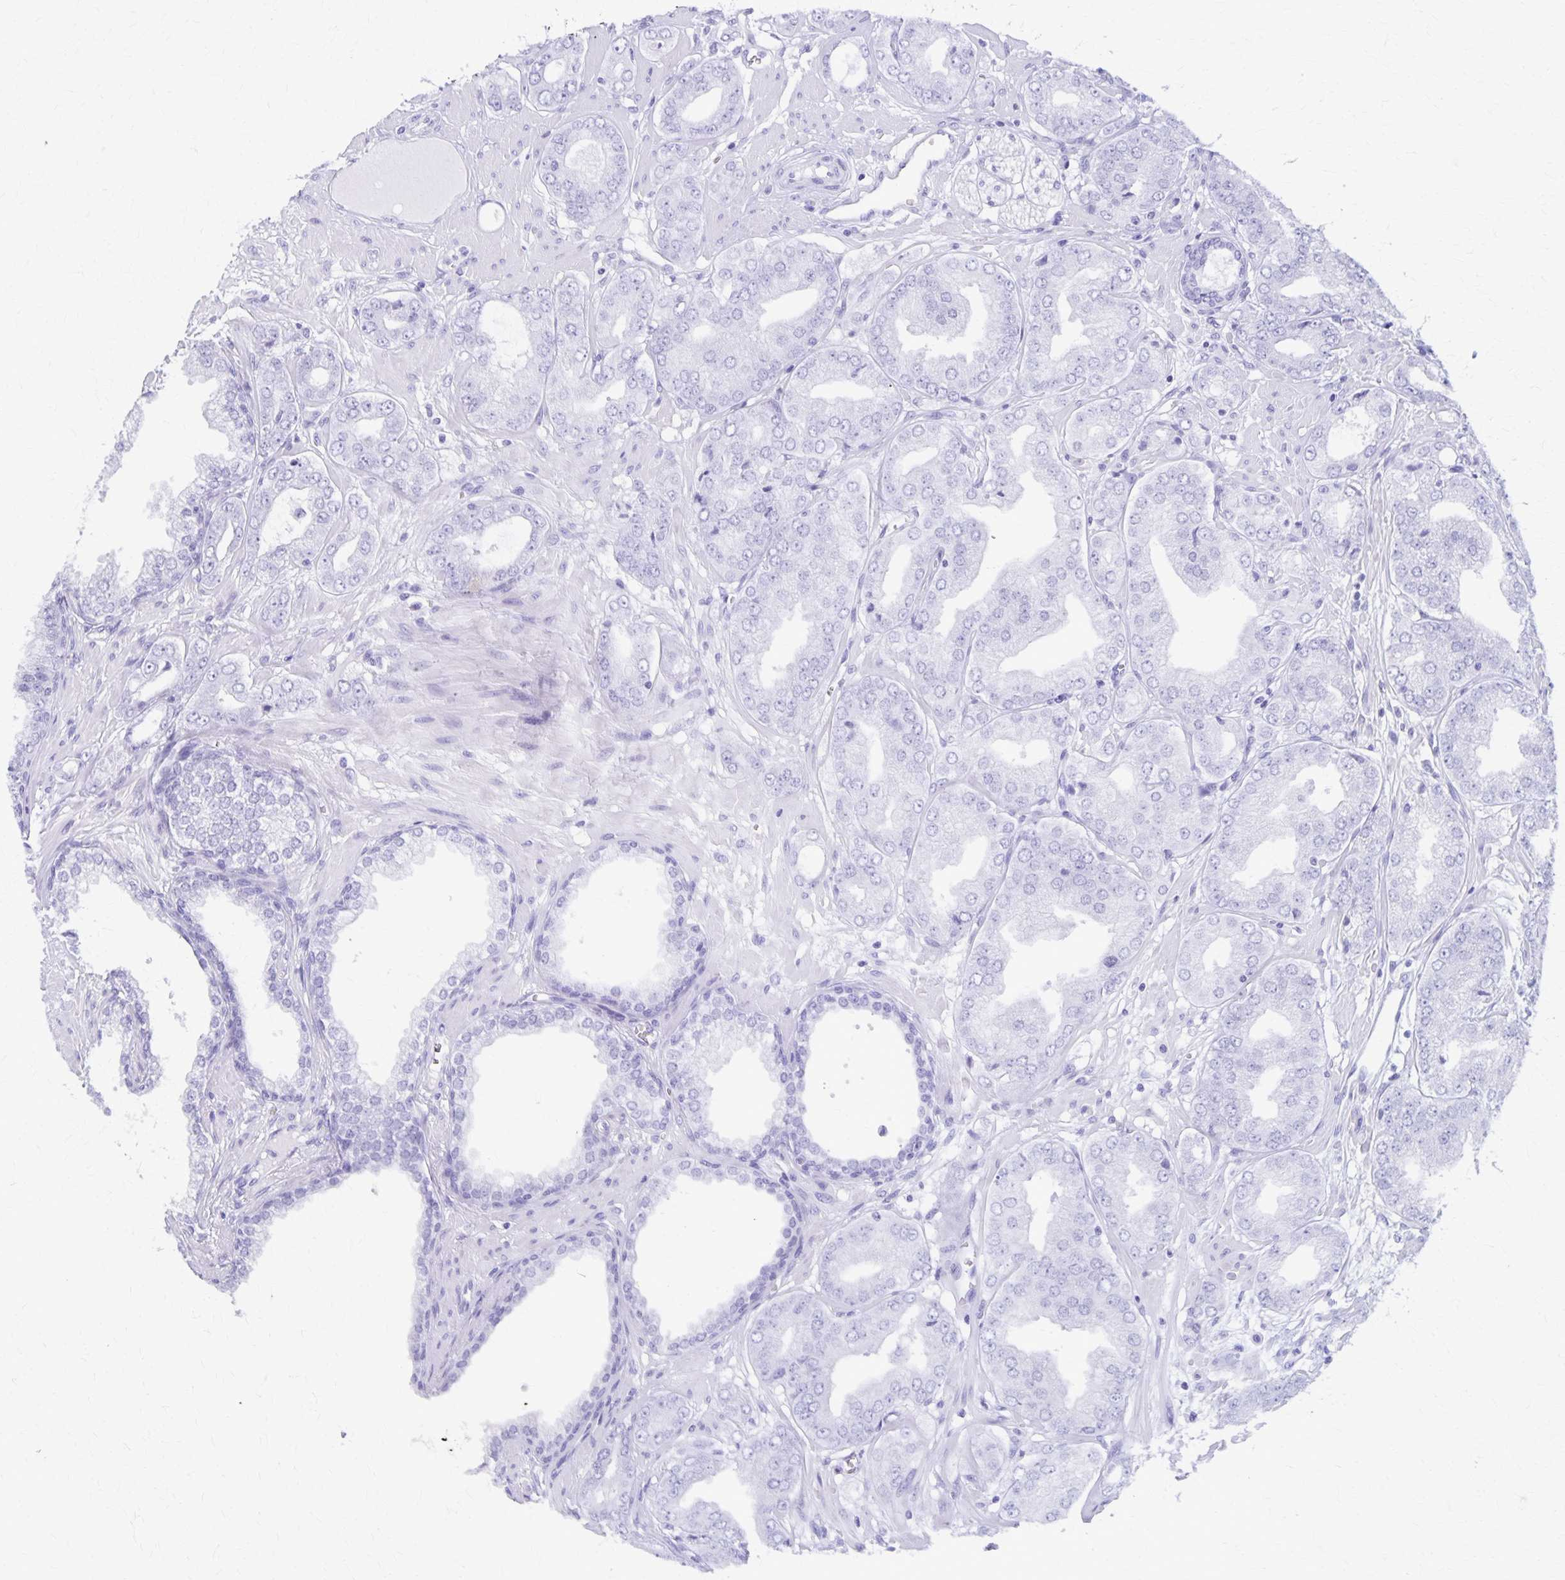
{"staining": {"intensity": "negative", "quantity": "none", "location": "none"}, "tissue": "prostate cancer", "cell_type": "Tumor cells", "image_type": "cancer", "snomed": [{"axis": "morphology", "description": "Adenocarcinoma, Low grade"}, {"axis": "topography", "description": "Prostate"}], "caption": "This is an immunohistochemistry (IHC) micrograph of prostate adenocarcinoma (low-grade). There is no positivity in tumor cells.", "gene": "DEFA5", "patient": {"sex": "male", "age": 60}}